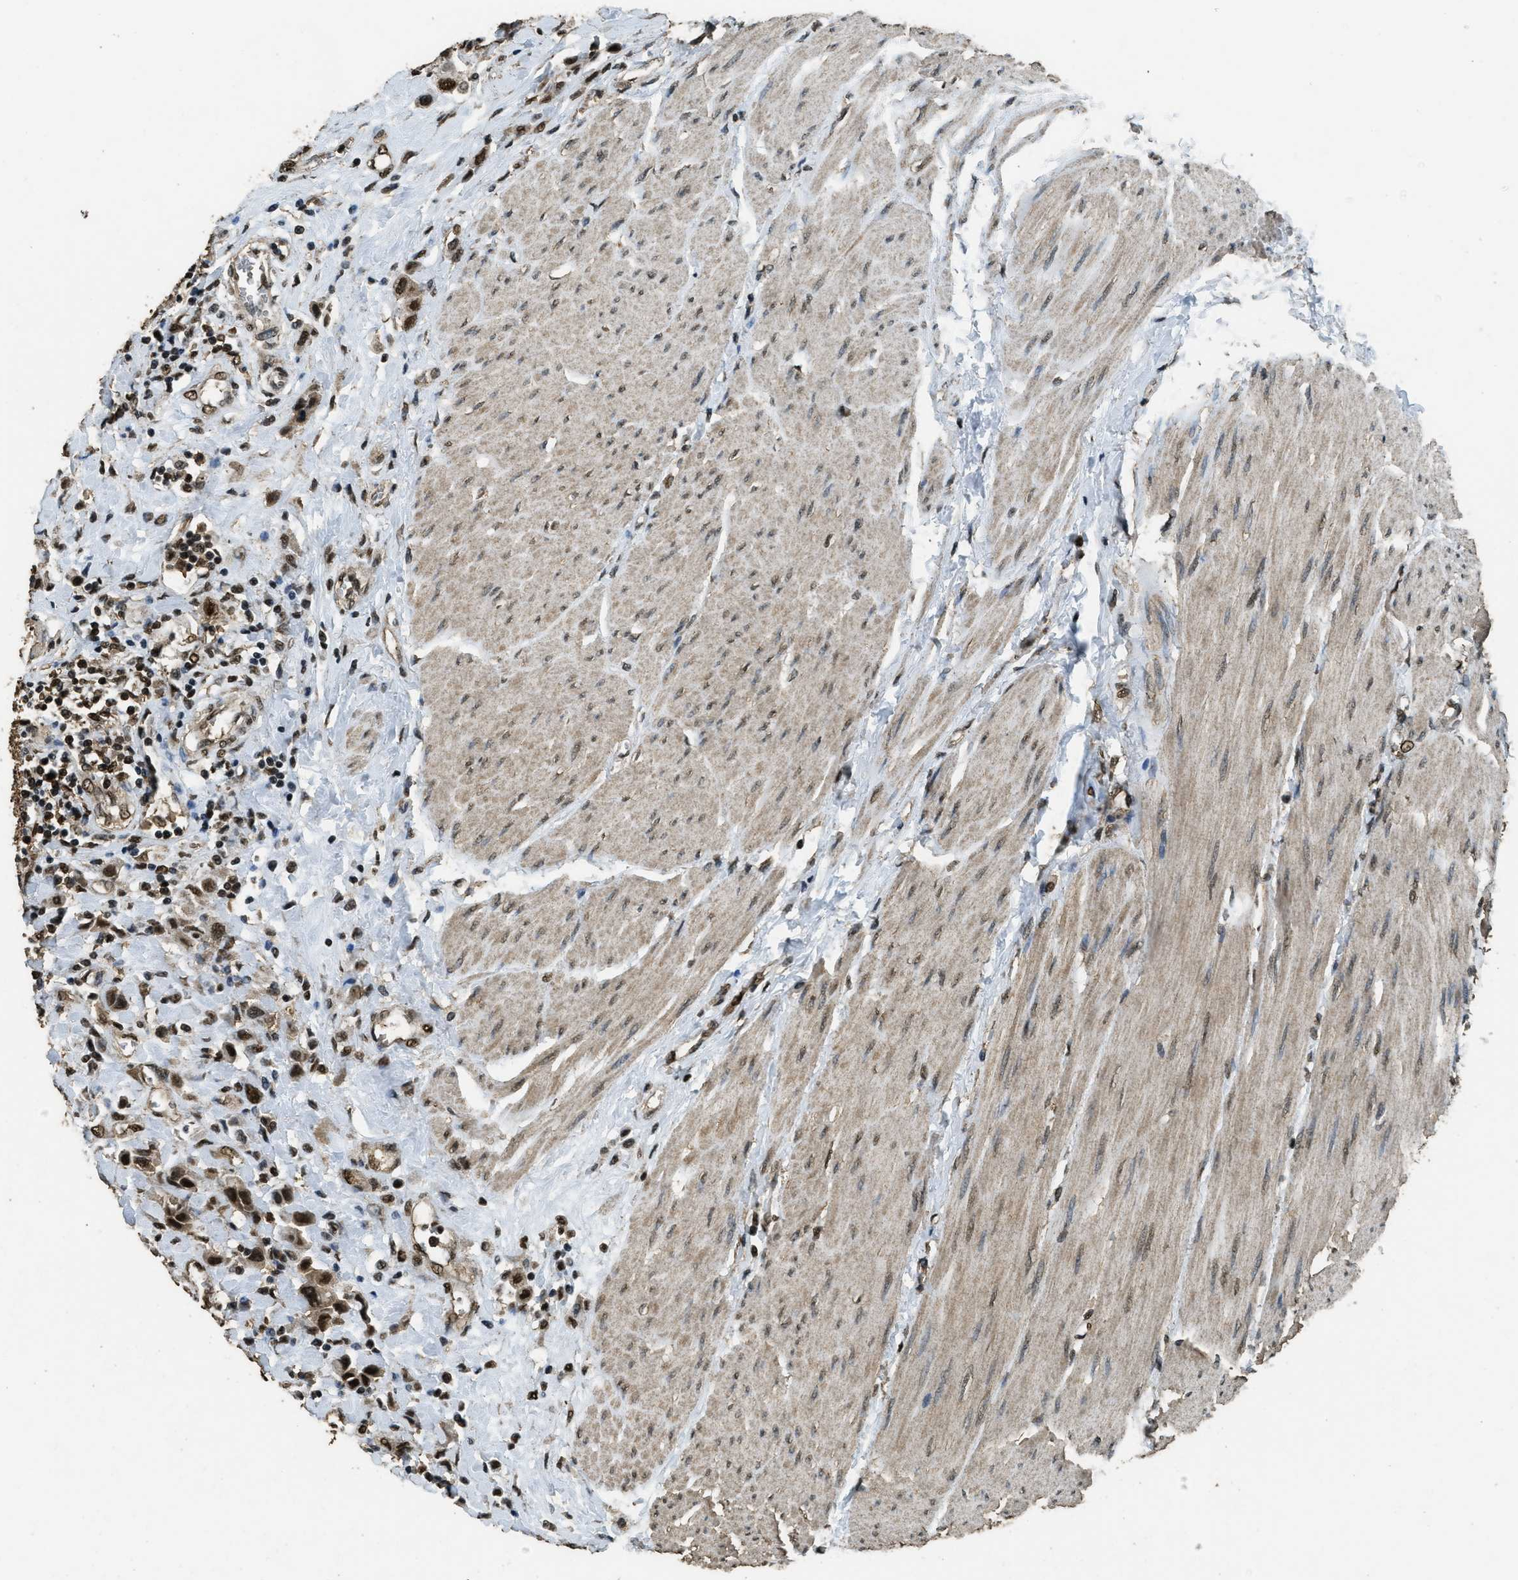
{"staining": {"intensity": "strong", "quantity": ">75%", "location": "nuclear"}, "tissue": "urothelial cancer", "cell_type": "Tumor cells", "image_type": "cancer", "snomed": [{"axis": "morphology", "description": "Urothelial carcinoma, High grade"}, {"axis": "topography", "description": "Urinary bladder"}], "caption": "A histopathology image of urothelial carcinoma (high-grade) stained for a protein exhibits strong nuclear brown staining in tumor cells.", "gene": "MYB", "patient": {"sex": "male", "age": 50}}